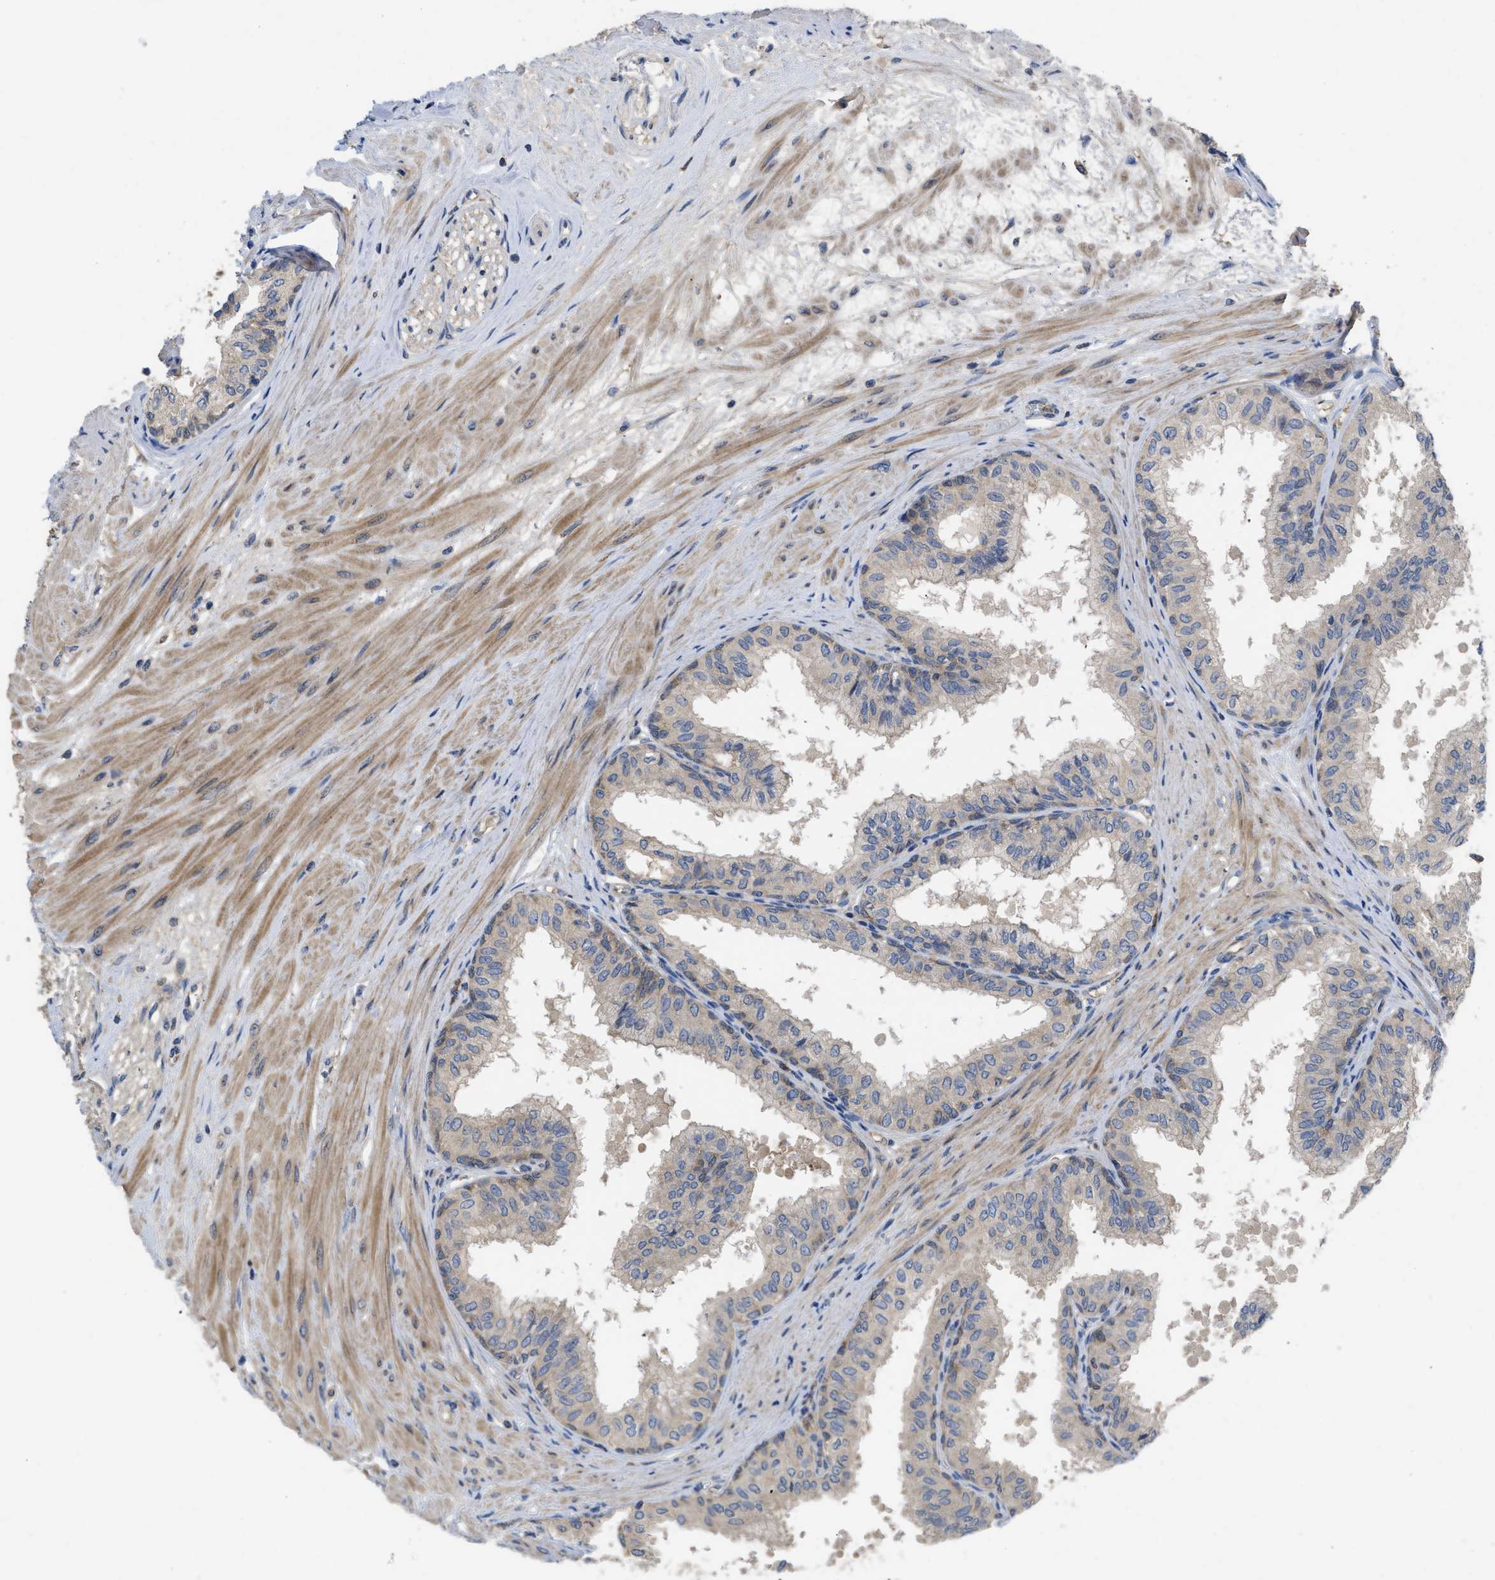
{"staining": {"intensity": "weak", "quantity": "25%-75%", "location": "cytoplasmic/membranous"}, "tissue": "seminal vesicle", "cell_type": "Glandular cells", "image_type": "normal", "snomed": [{"axis": "morphology", "description": "Normal tissue, NOS"}, {"axis": "topography", "description": "Prostate"}, {"axis": "topography", "description": "Seminal veicle"}], "caption": "A low amount of weak cytoplasmic/membranous positivity is seen in about 25%-75% of glandular cells in normal seminal vesicle. (Stains: DAB (3,3'-diaminobenzidine) in brown, nuclei in blue, Microscopy: brightfield microscopy at high magnification).", "gene": "RNF216", "patient": {"sex": "male", "age": 60}}